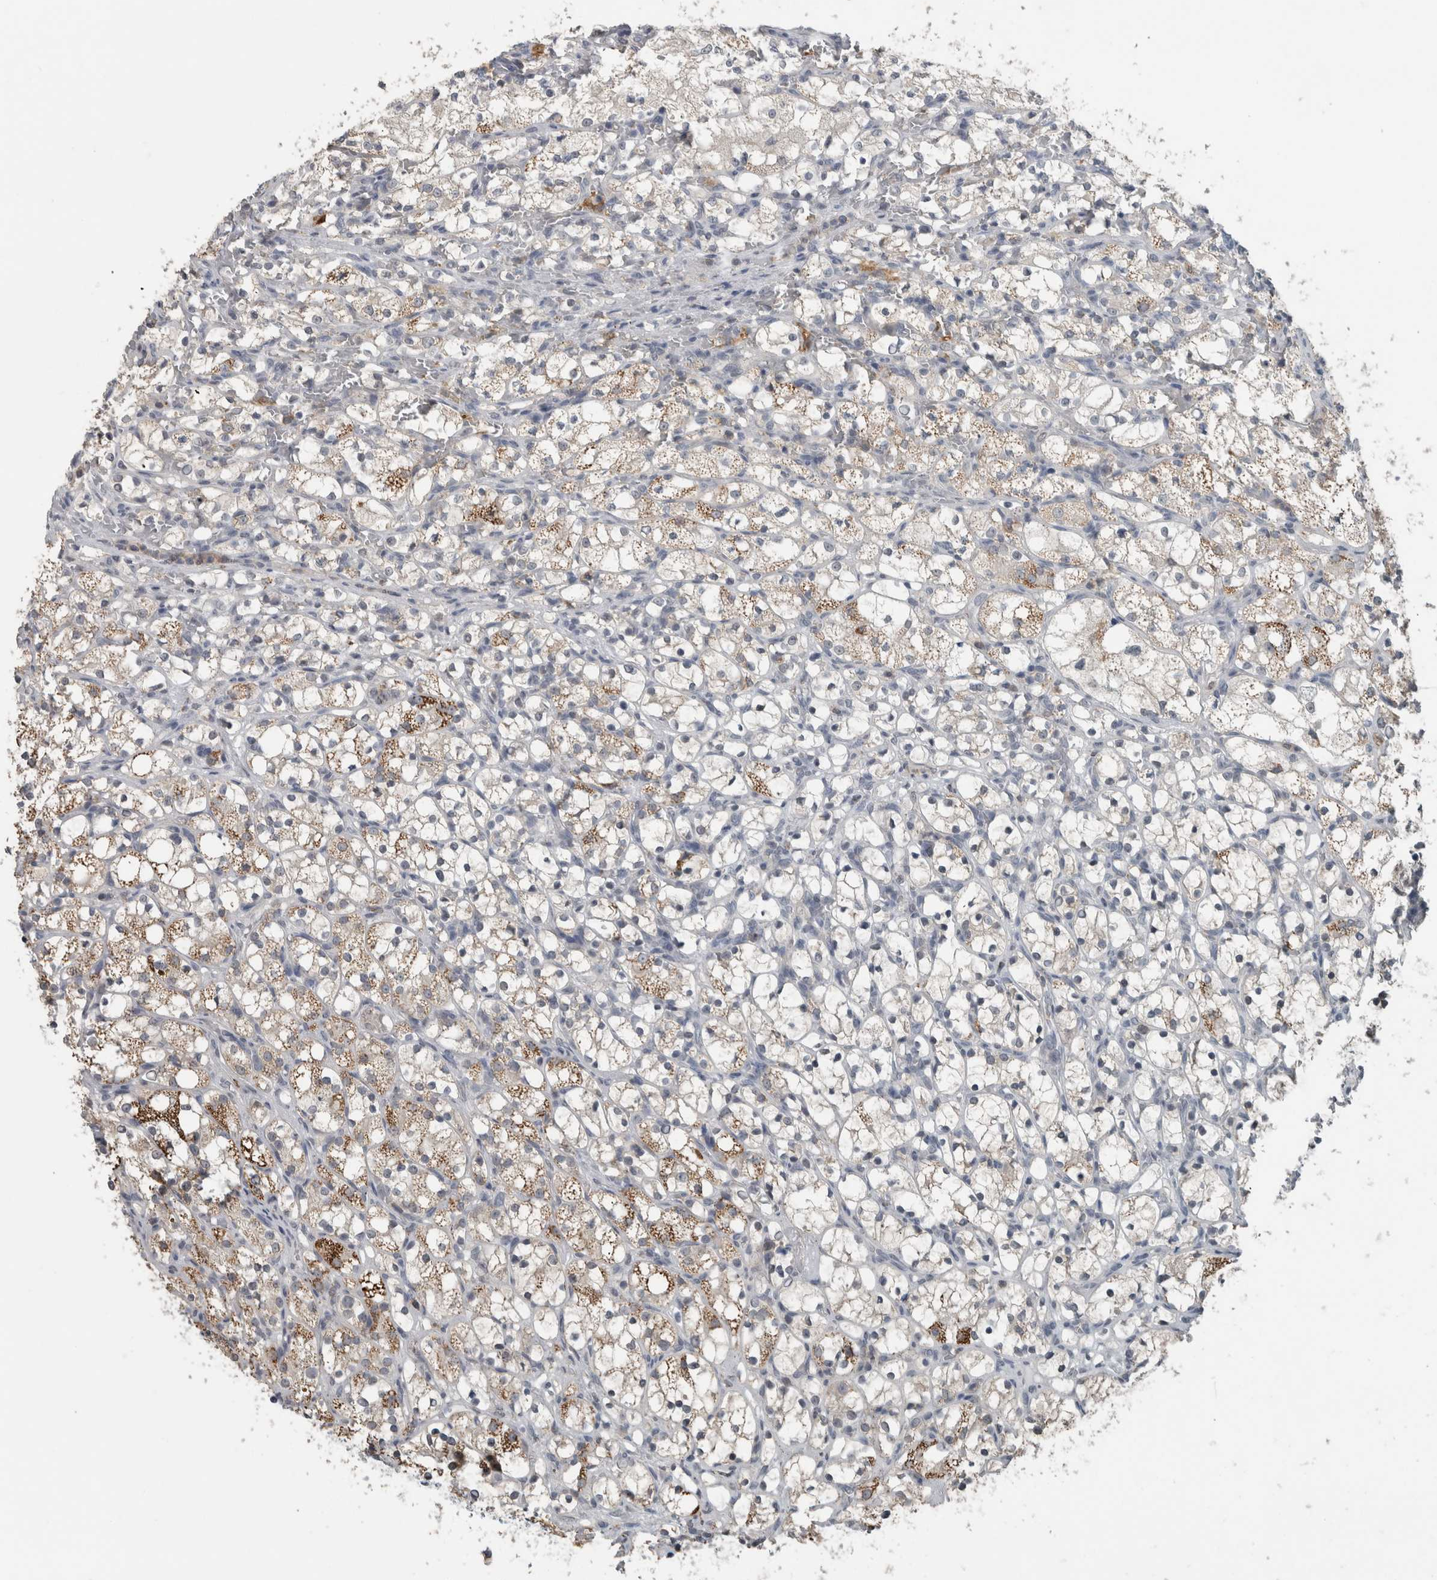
{"staining": {"intensity": "moderate", "quantity": "25%-75%", "location": "cytoplasmic/membranous"}, "tissue": "renal cancer", "cell_type": "Tumor cells", "image_type": "cancer", "snomed": [{"axis": "morphology", "description": "Adenocarcinoma, NOS"}, {"axis": "topography", "description": "Kidney"}], "caption": "Moderate cytoplasmic/membranous staining for a protein is appreciated in about 25%-75% of tumor cells of renal adenocarcinoma using IHC.", "gene": "ACSF2", "patient": {"sex": "female", "age": 69}}